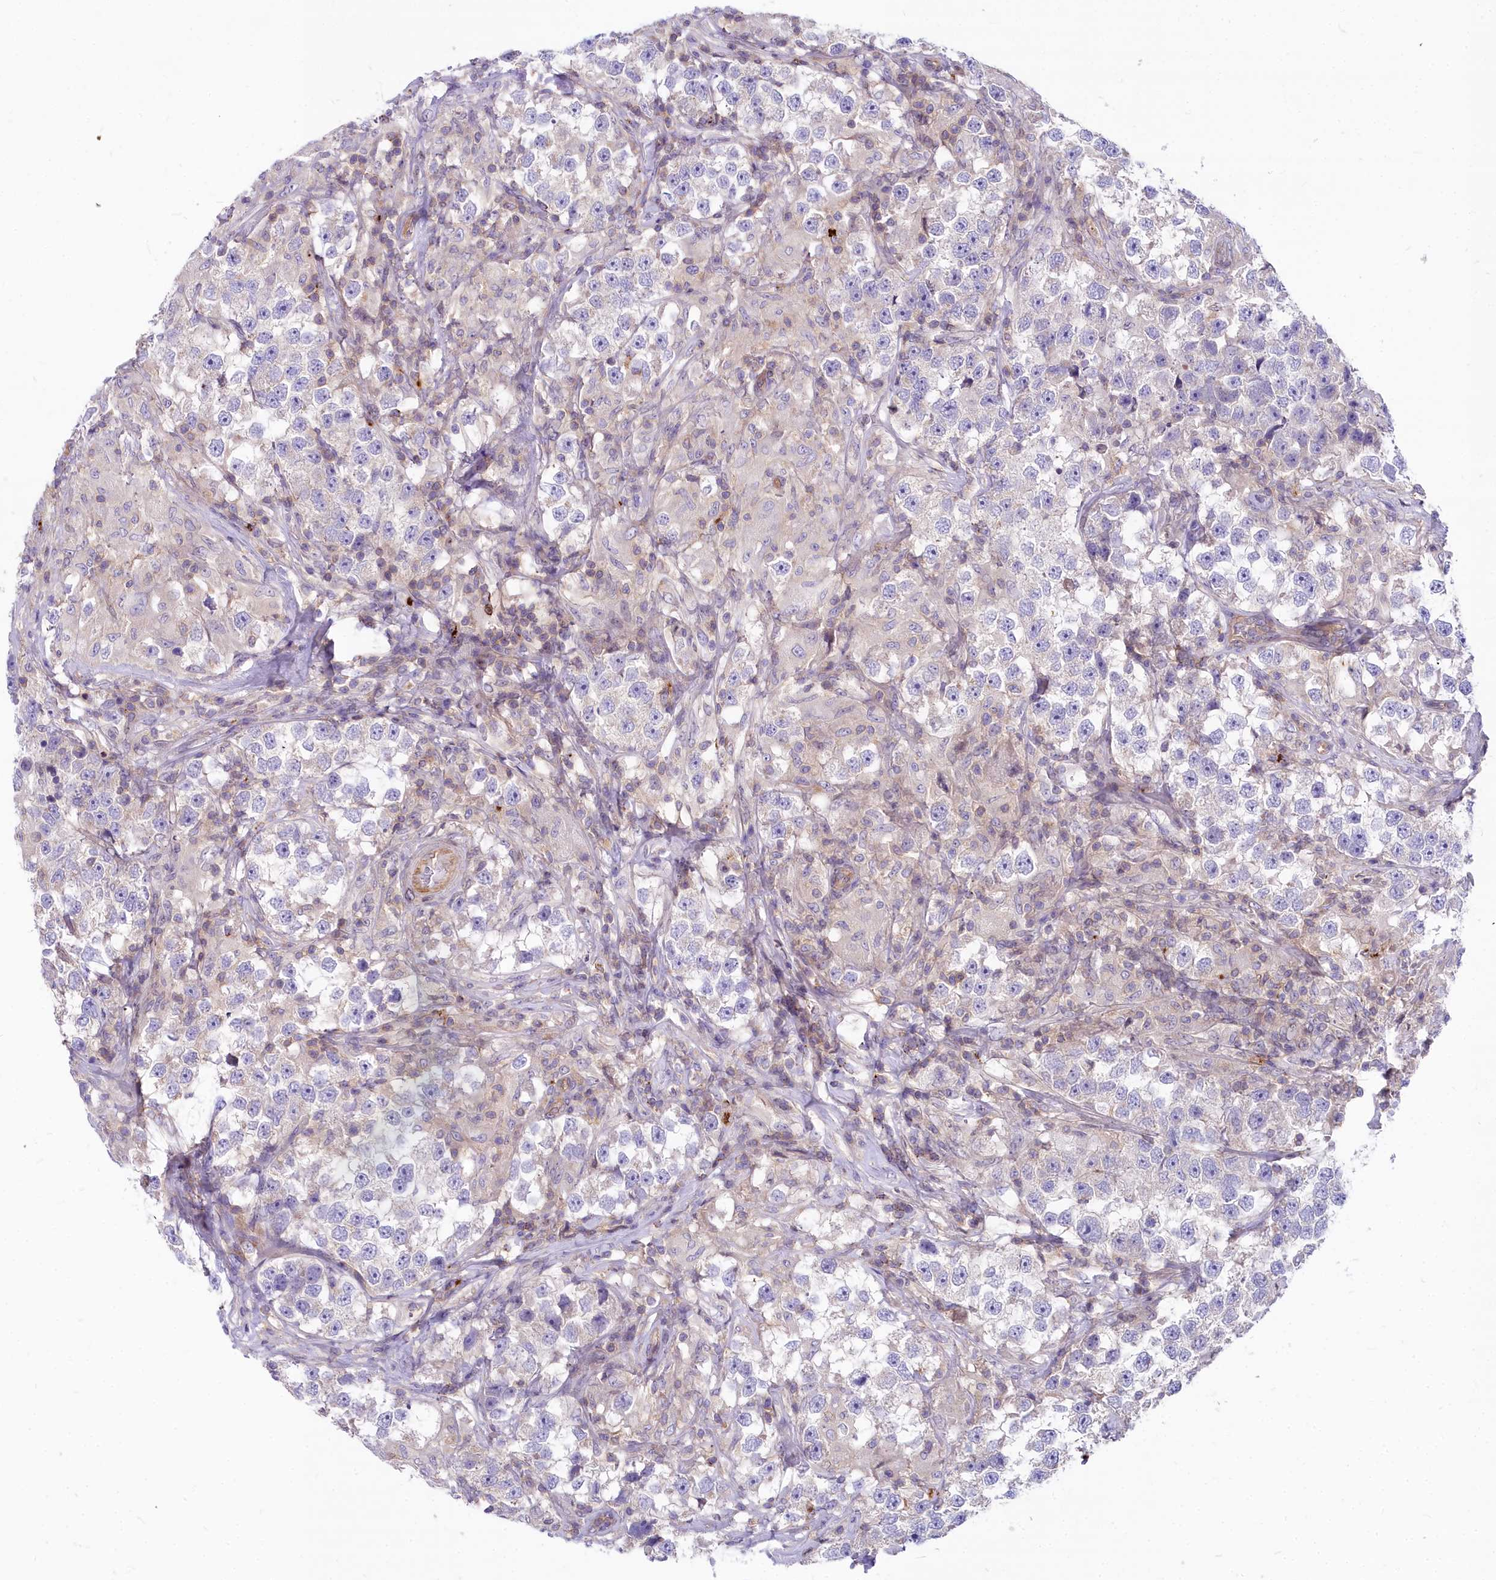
{"staining": {"intensity": "negative", "quantity": "none", "location": "none"}, "tissue": "testis cancer", "cell_type": "Tumor cells", "image_type": "cancer", "snomed": [{"axis": "morphology", "description": "Seminoma, NOS"}, {"axis": "topography", "description": "Testis"}], "caption": "Protein analysis of testis seminoma demonstrates no significant positivity in tumor cells.", "gene": "HLA-DOA", "patient": {"sex": "male", "age": 46}}